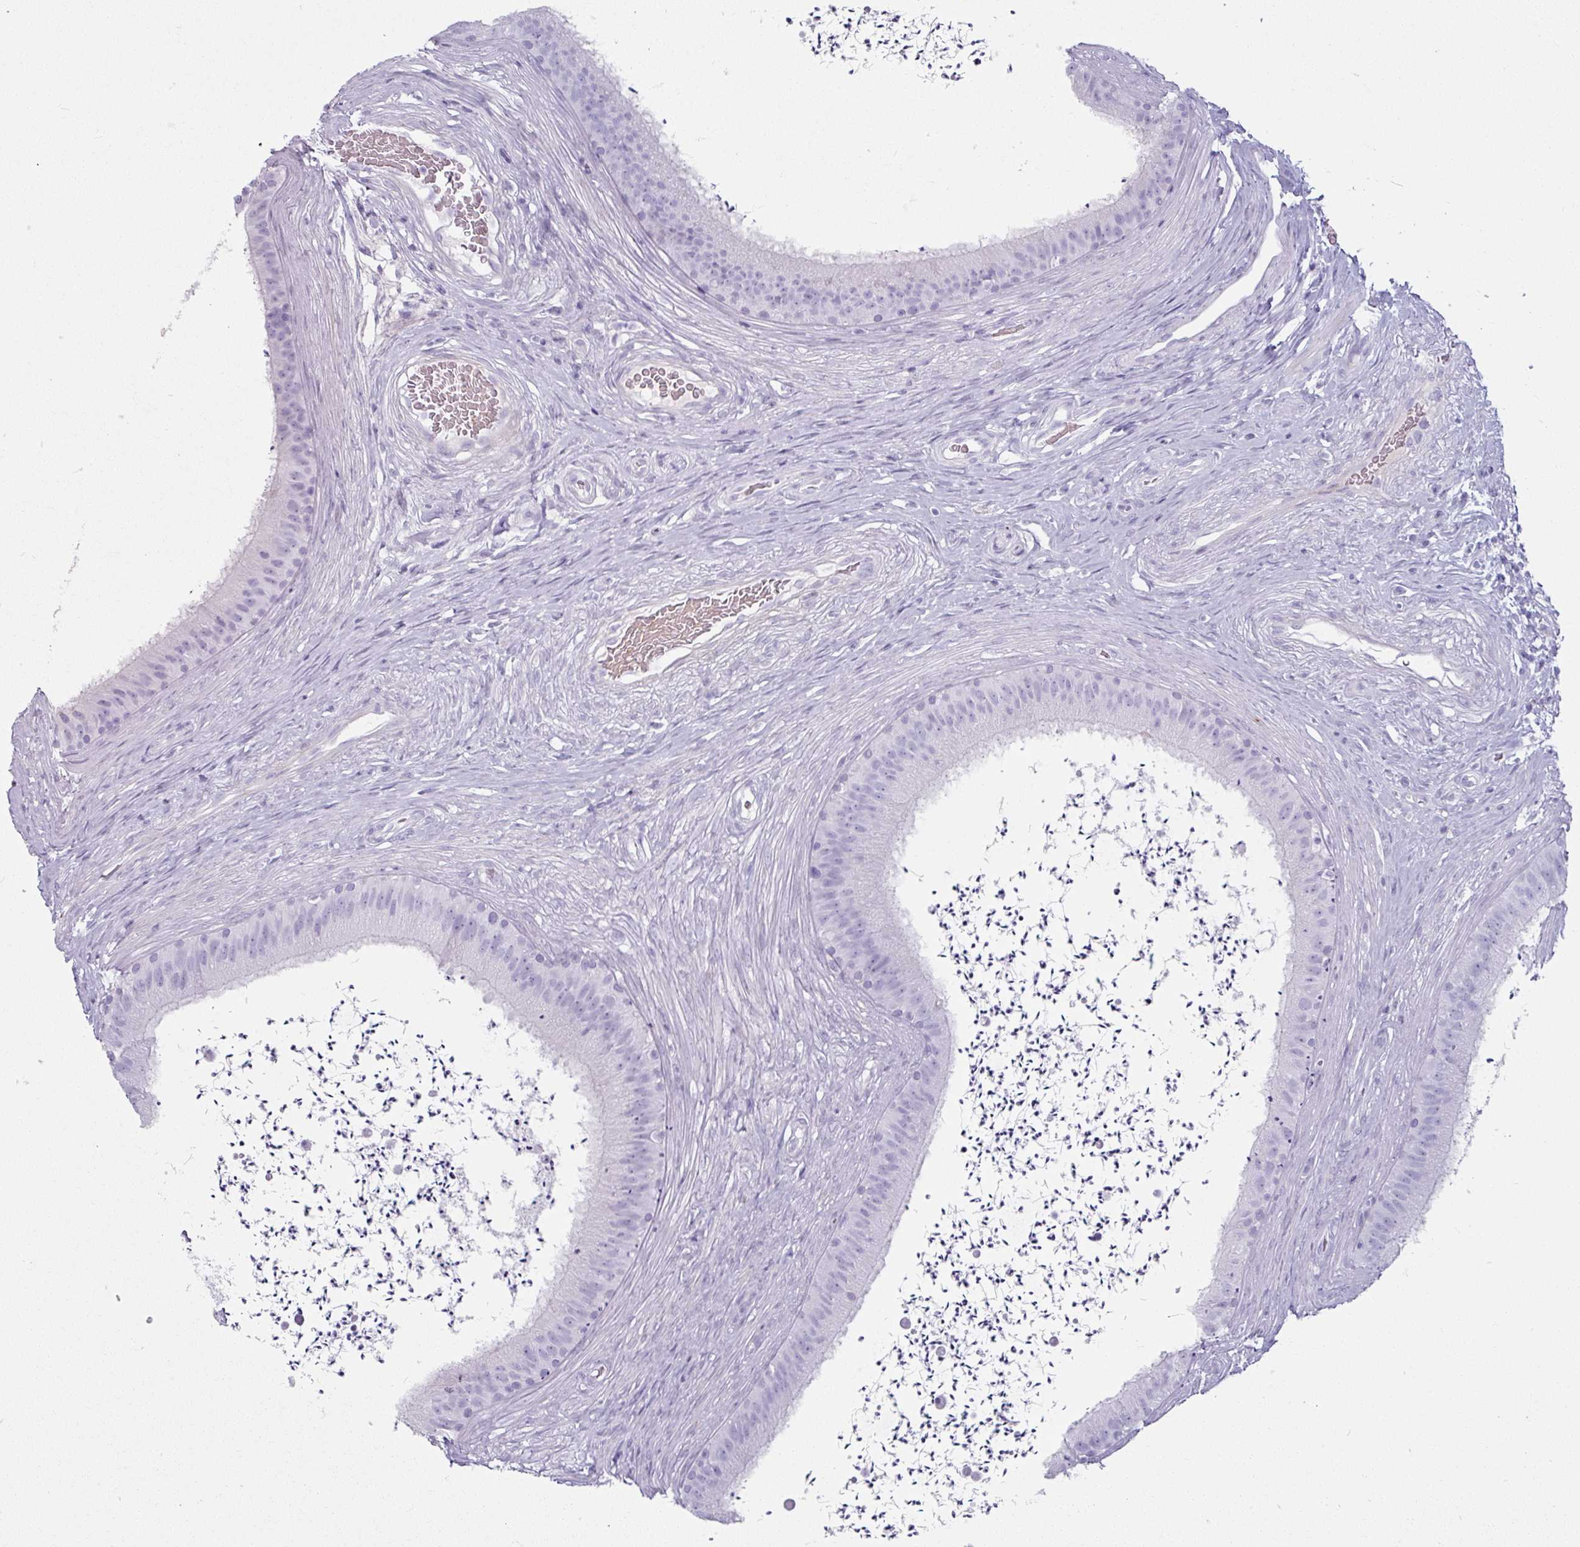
{"staining": {"intensity": "negative", "quantity": "none", "location": "none"}, "tissue": "epididymis", "cell_type": "Glandular cells", "image_type": "normal", "snomed": [{"axis": "morphology", "description": "Normal tissue, NOS"}, {"axis": "topography", "description": "Testis"}, {"axis": "topography", "description": "Epididymis"}], "caption": "DAB immunohistochemical staining of benign human epididymis demonstrates no significant positivity in glandular cells.", "gene": "CLCA1", "patient": {"sex": "male", "age": 41}}